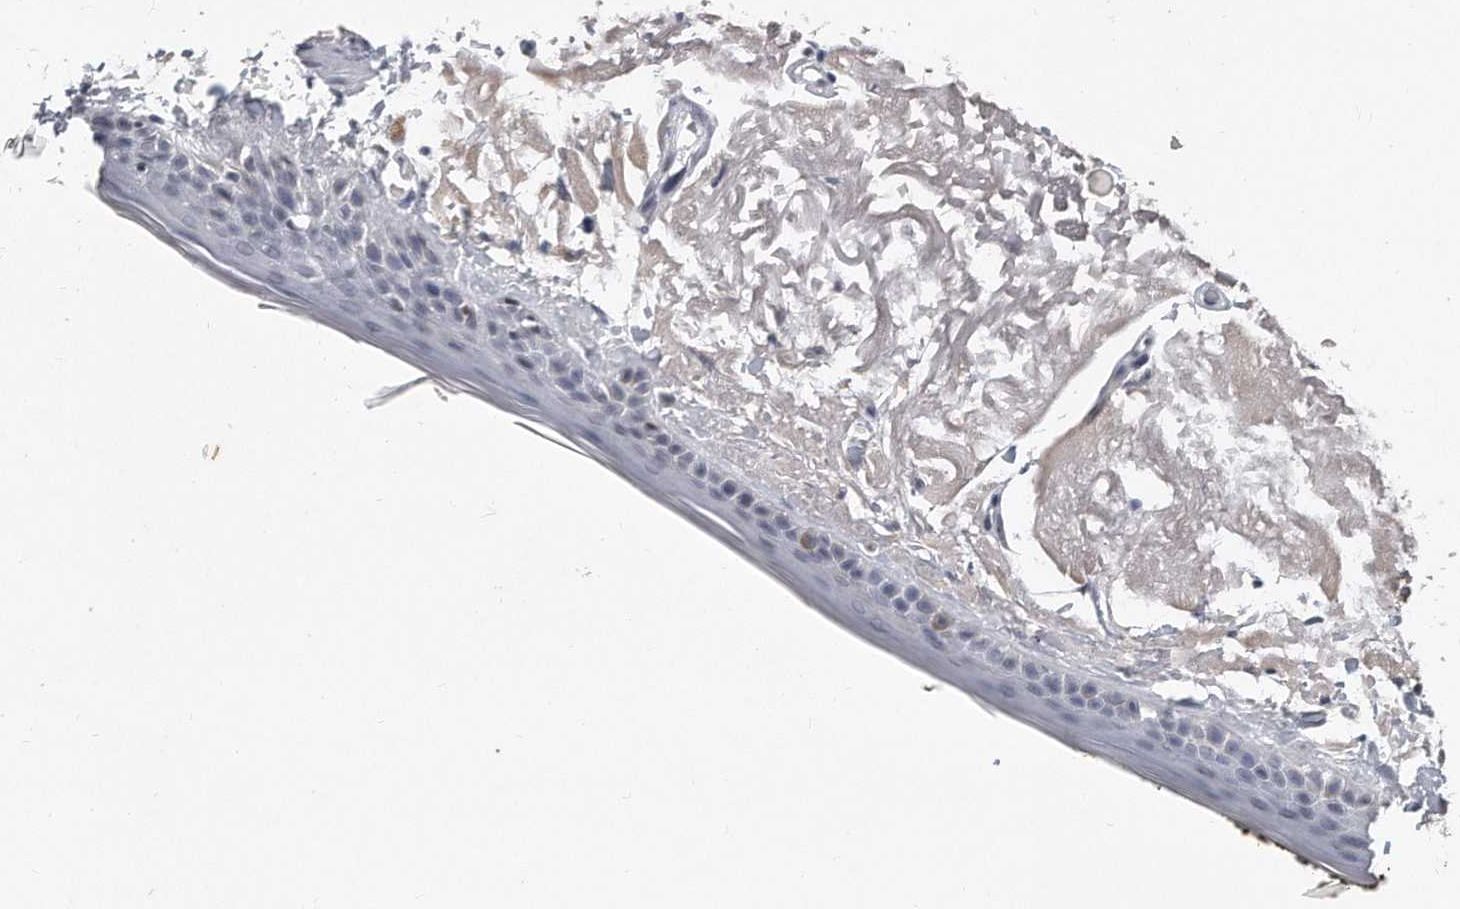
{"staining": {"intensity": "negative", "quantity": "none", "location": "none"}, "tissue": "skin", "cell_type": "Fibroblasts", "image_type": "normal", "snomed": [{"axis": "morphology", "description": "Normal tissue, NOS"}, {"axis": "topography", "description": "Skin"}, {"axis": "topography", "description": "Skeletal muscle"}], "caption": "IHC of normal human skin shows no positivity in fibroblasts.", "gene": "CTBP2", "patient": {"sex": "male", "age": 83}}